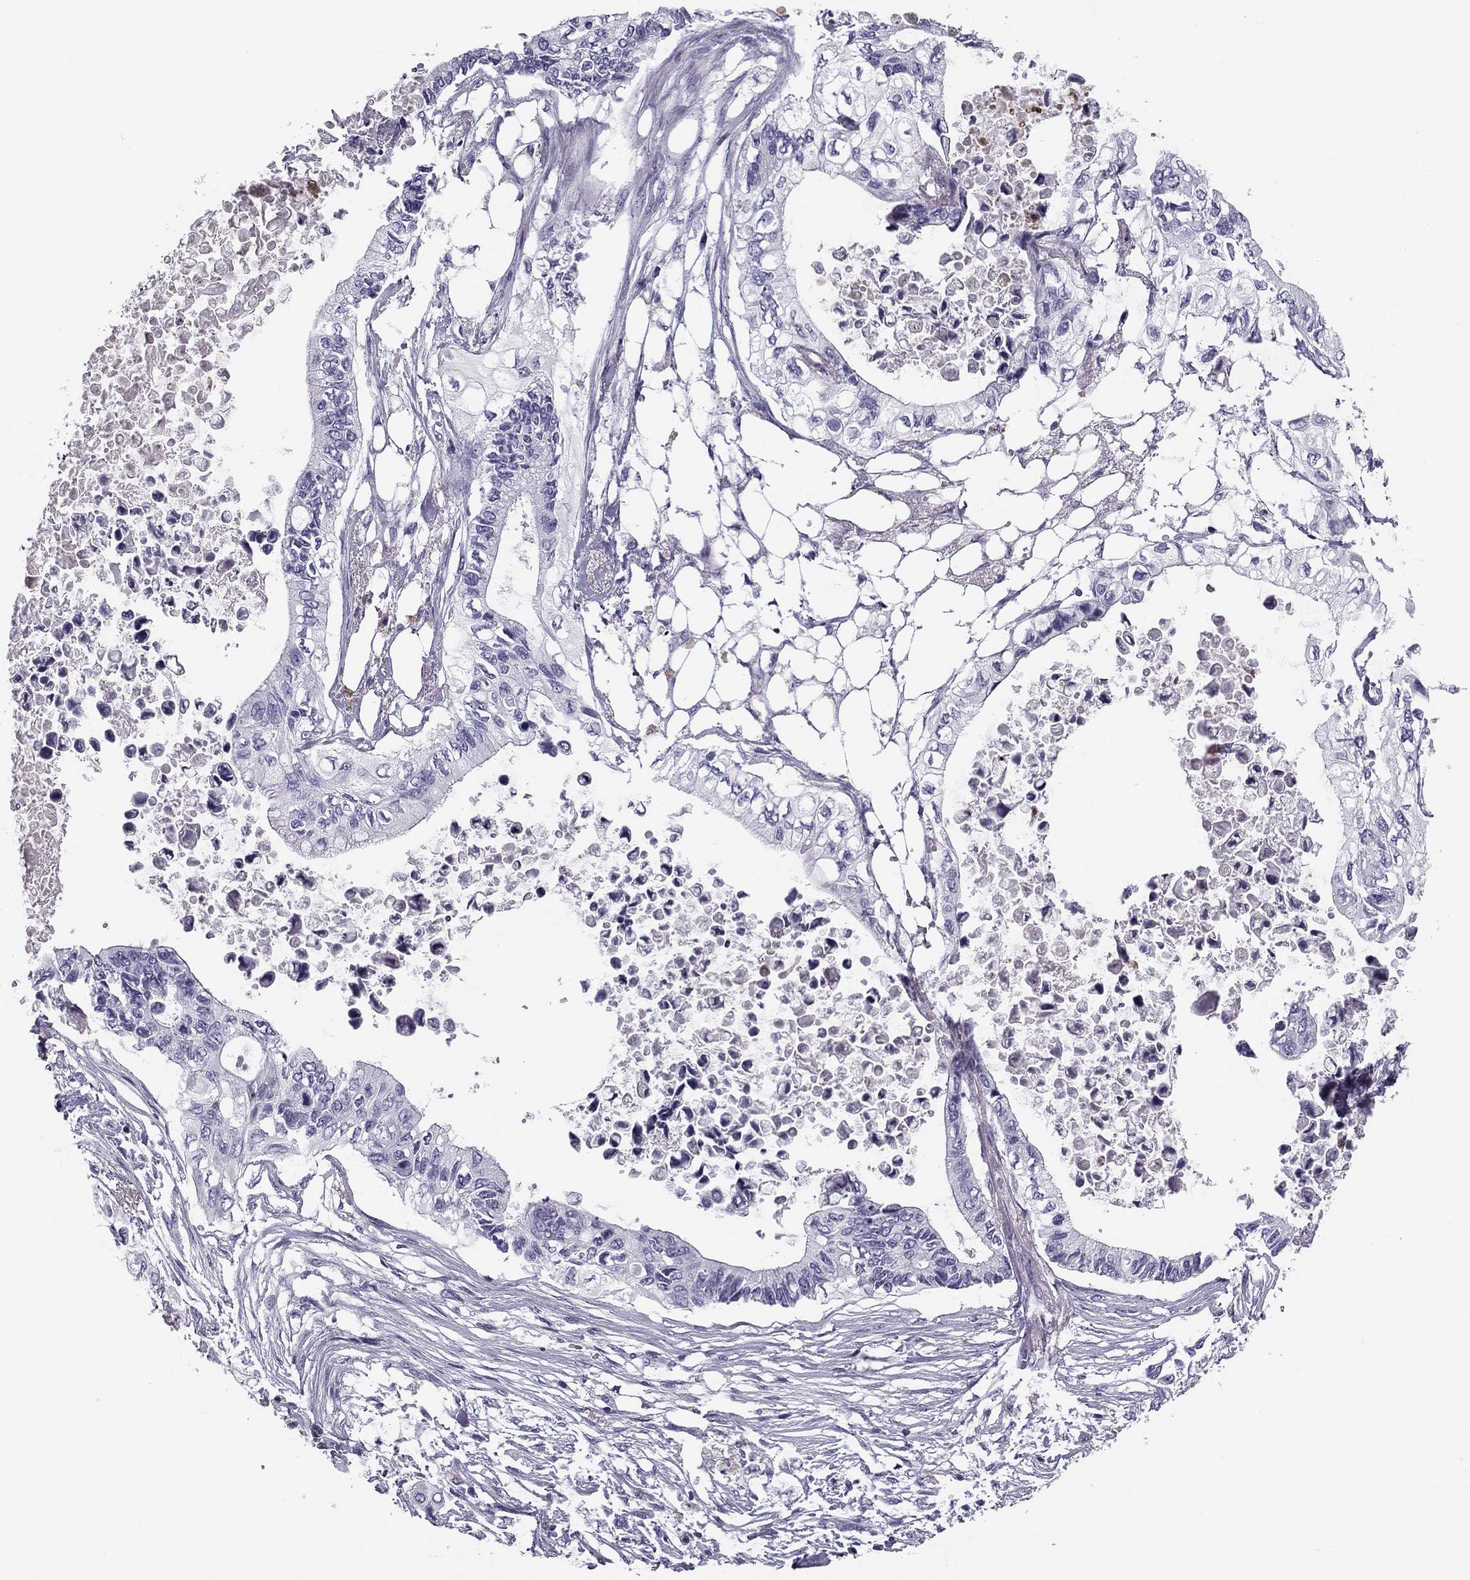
{"staining": {"intensity": "negative", "quantity": "none", "location": "none"}, "tissue": "pancreatic cancer", "cell_type": "Tumor cells", "image_type": "cancer", "snomed": [{"axis": "morphology", "description": "Adenocarcinoma, NOS"}, {"axis": "topography", "description": "Pancreas"}], "caption": "This photomicrograph is of pancreatic cancer (adenocarcinoma) stained with immunohistochemistry (IHC) to label a protein in brown with the nuclei are counter-stained blue. There is no positivity in tumor cells.", "gene": "MC5R", "patient": {"sex": "female", "age": 63}}